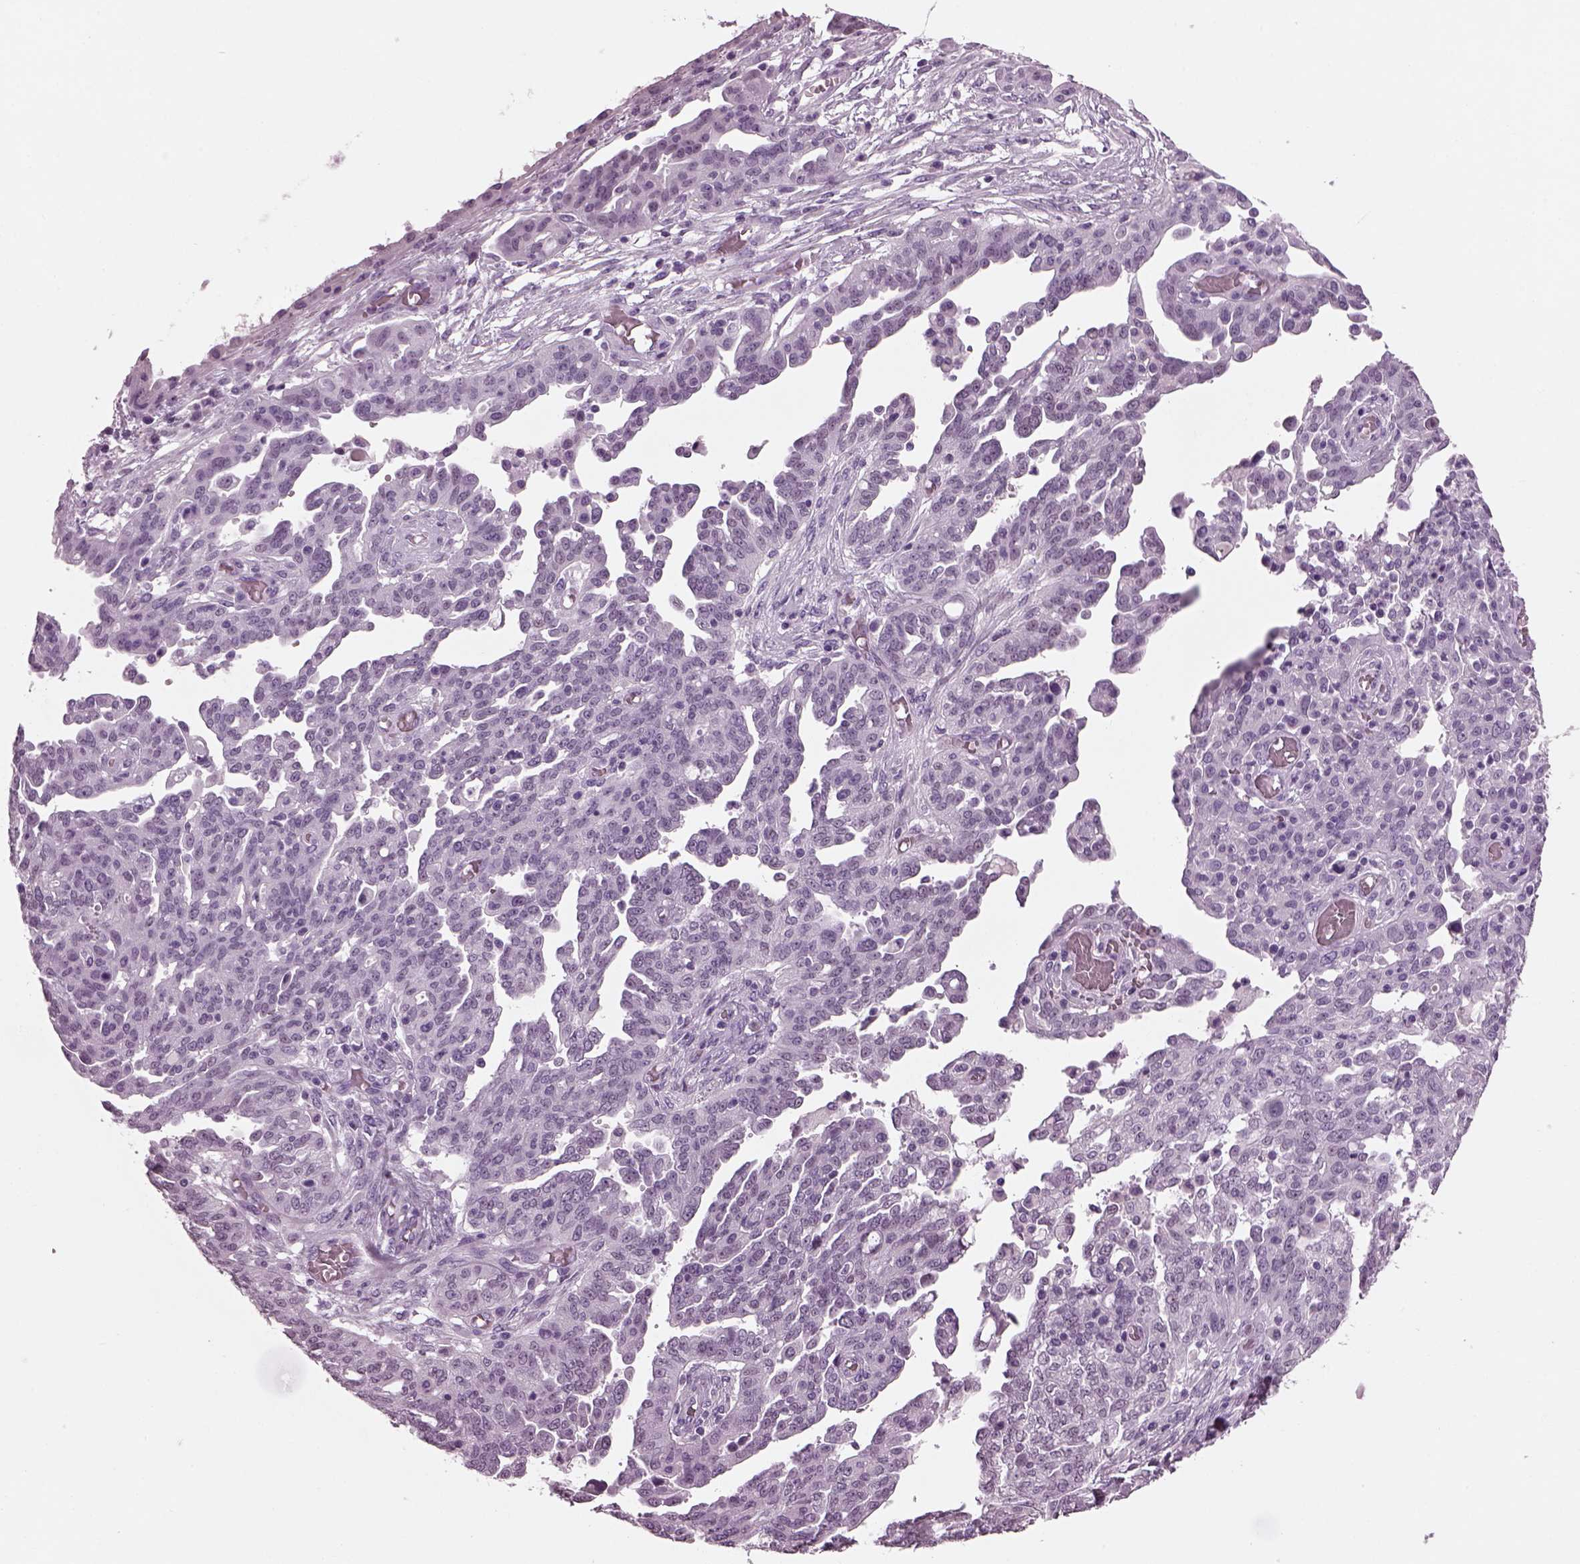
{"staining": {"intensity": "negative", "quantity": "none", "location": "none"}, "tissue": "ovarian cancer", "cell_type": "Tumor cells", "image_type": "cancer", "snomed": [{"axis": "morphology", "description": "Cystadenocarcinoma, serous, NOS"}, {"axis": "topography", "description": "Ovary"}], "caption": "Ovarian serous cystadenocarcinoma stained for a protein using immunohistochemistry (IHC) demonstrates no positivity tumor cells.", "gene": "KRTAP3-2", "patient": {"sex": "female", "age": 67}}